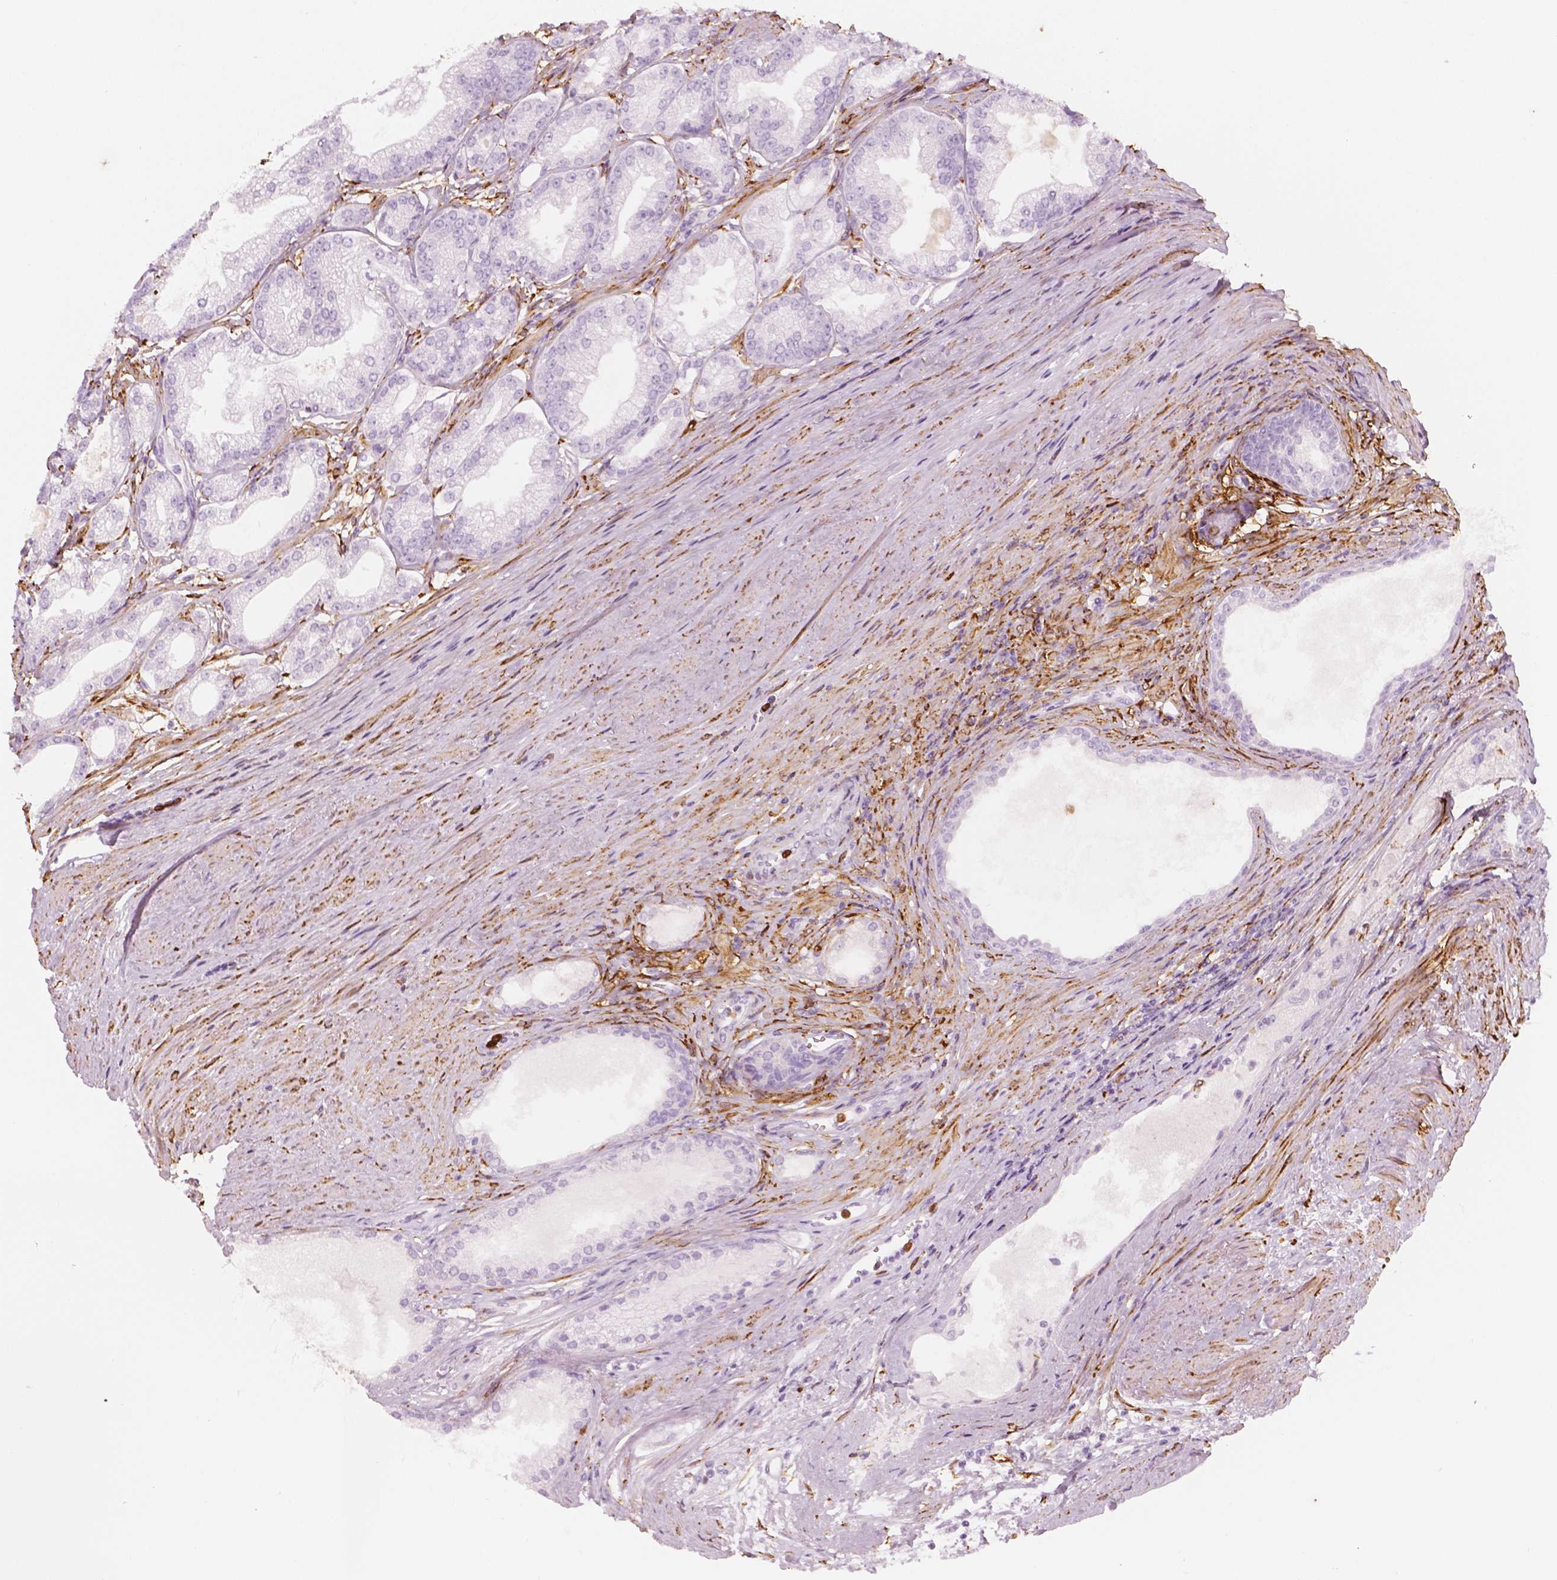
{"staining": {"intensity": "negative", "quantity": "none", "location": "none"}, "tissue": "prostate cancer", "cell_type": "Tumor cells", "image_type": "cancer", "snomed": [{"axis": "morphology", "description": "Adenocarcinoma, NOS"}, {"axis": "topography", "description": "Prostate and seminal vesicle, NOS"}, {"axis": "topography", "description": "Prostate"}], "caption": "A high-resolution image shows immunohistochemistry staining of prostate cancer (adenocarcinoma), which exhibits no significant expression in tumor cells.", "gene": "CES1", "patient": {"sex": "male", "age": 77}}